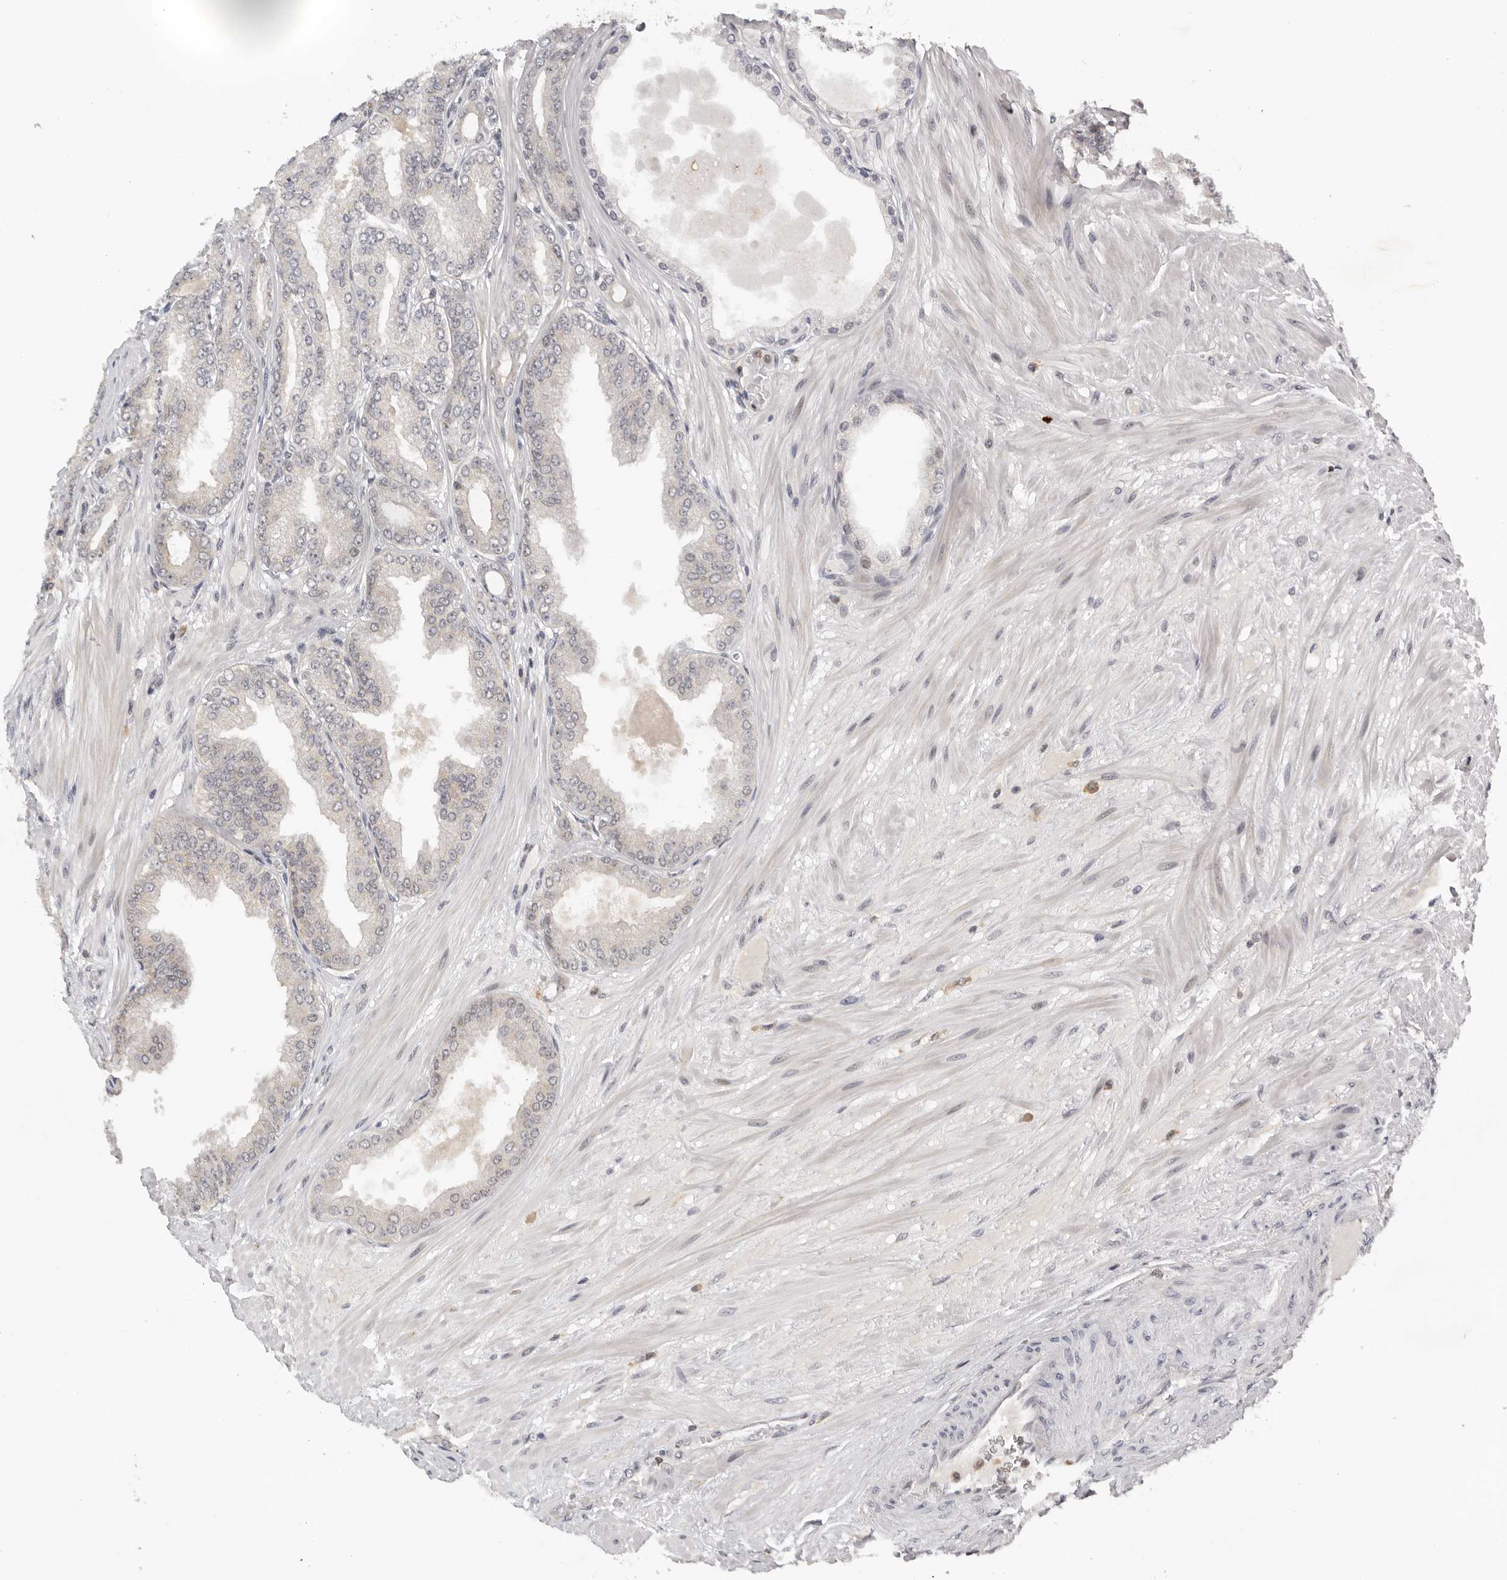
{"staining": {"intensity": "negative", "quantity": "none", "location": "none"}, "tissue": "prostate cancer", "cell_type": "Tumor cells", "image_type": "cancer", "snomed": [{"axis": "morphology", "description": "Adenocarcinoma, Low grade"}, {"axis": "topography", "description": "Prostate"}], "caption": "Immunohistochemical staining of low-grade adenocarcinoma (prostate) displays no significant staining in tumor cells.", "gene": "KIF2B", "patient": {"sex": "male", "age": 63}}